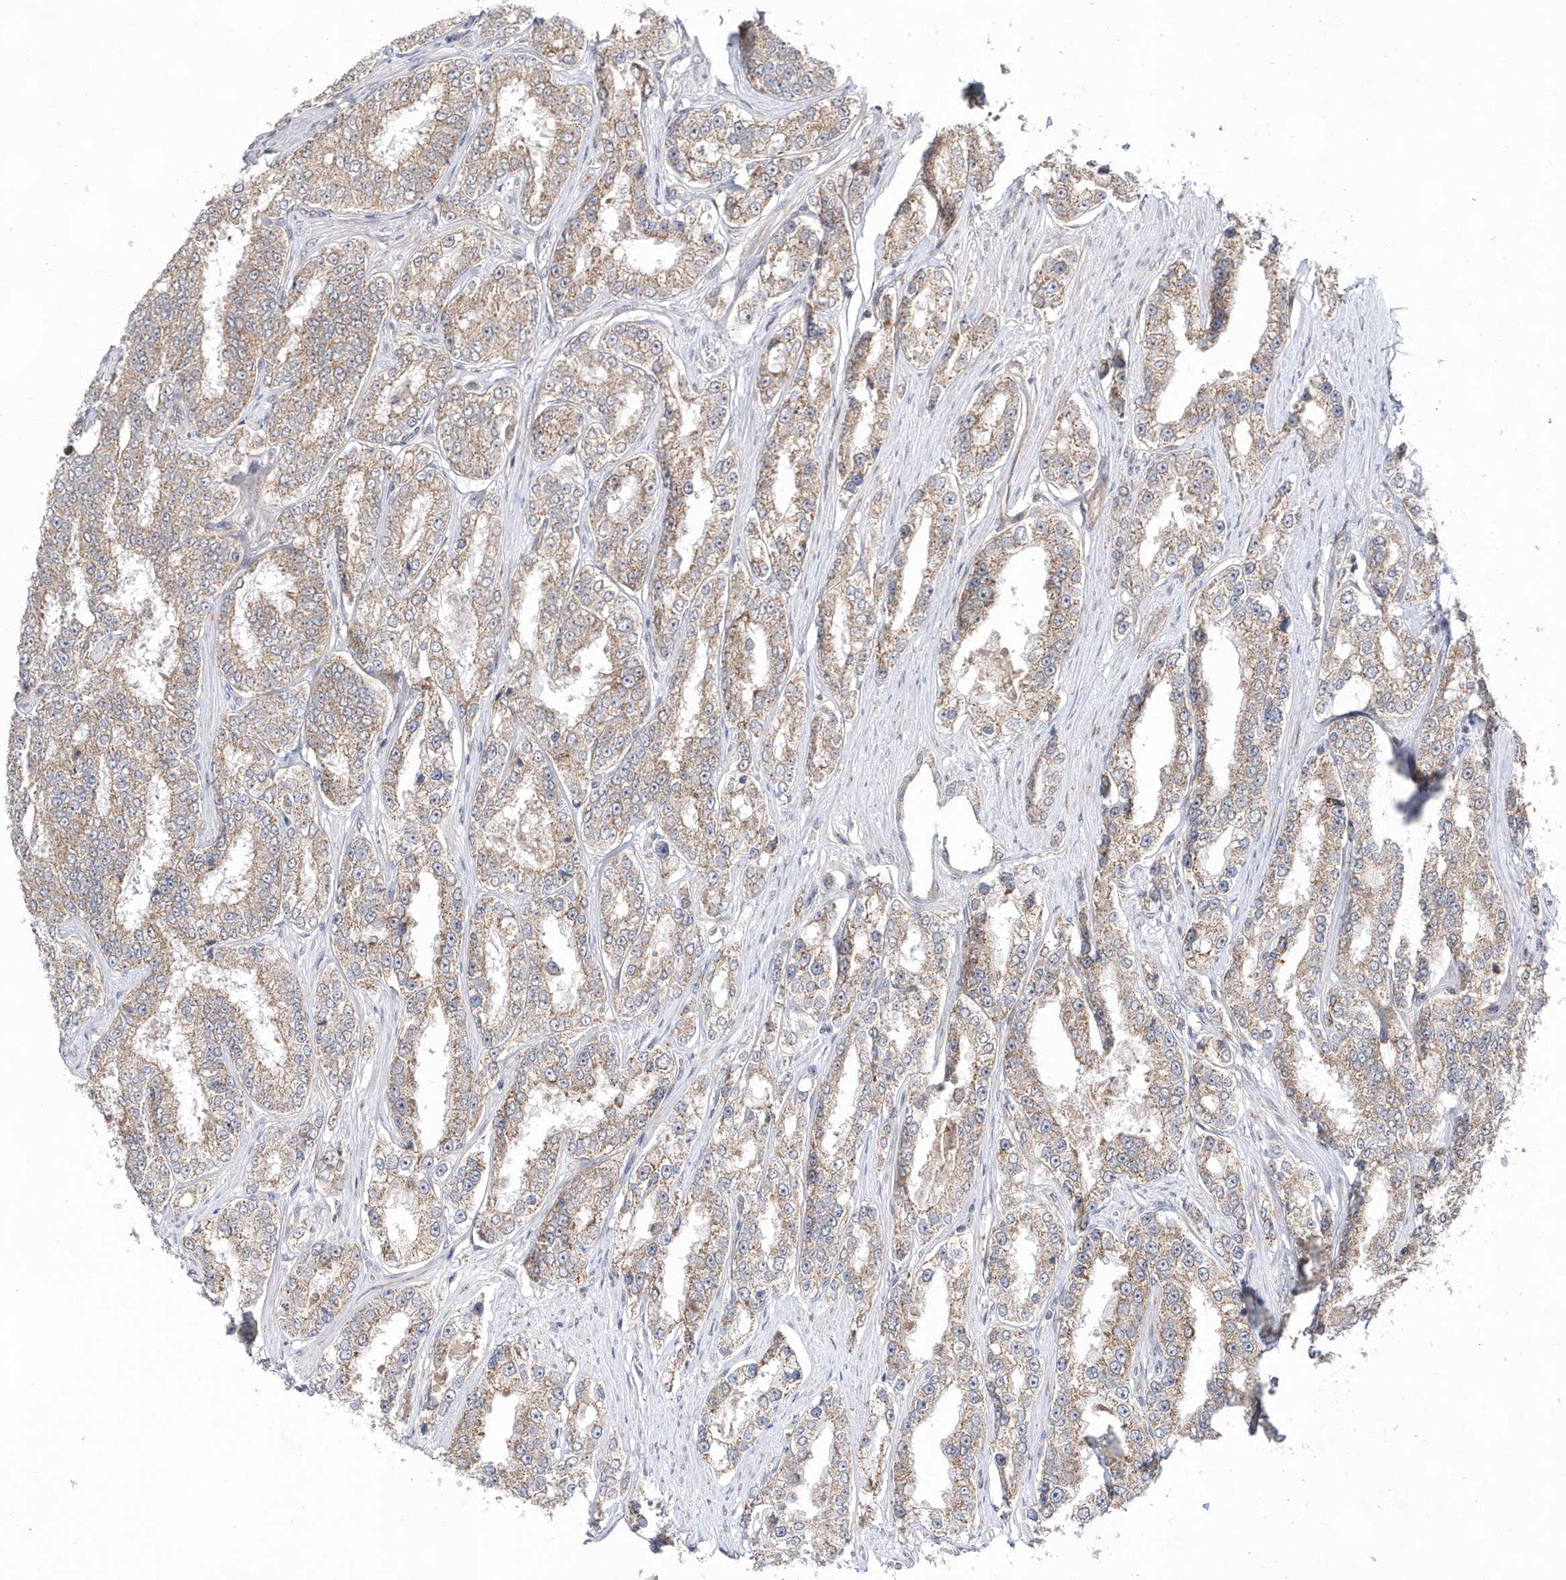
{"staining": {"intensity": "weak", "quantity": ">75%", "location": "cytoplasmic/membranous"}, "tissue": "prostate cancer", "cell_type": "Tumor cells", "image_type": "cancer", "snomed": [{"axis": "morphology", "description": "Normal tissue, NOS"}, {"axis": "morphology", "description": "Adenocarcinoma, High grade"}, {"axis": "topography", "description": "Prostate"}], "caption": "Approximately >75% of tumor cells in human prostate cancer (high-grade adenocarcinoma) demonstrate weak cytoplasmic/membranous protein expression as visualized by brown immunohistochemical staining.", "gene": "DALRD3", "patient": {"sex": "male", "age": 83}}